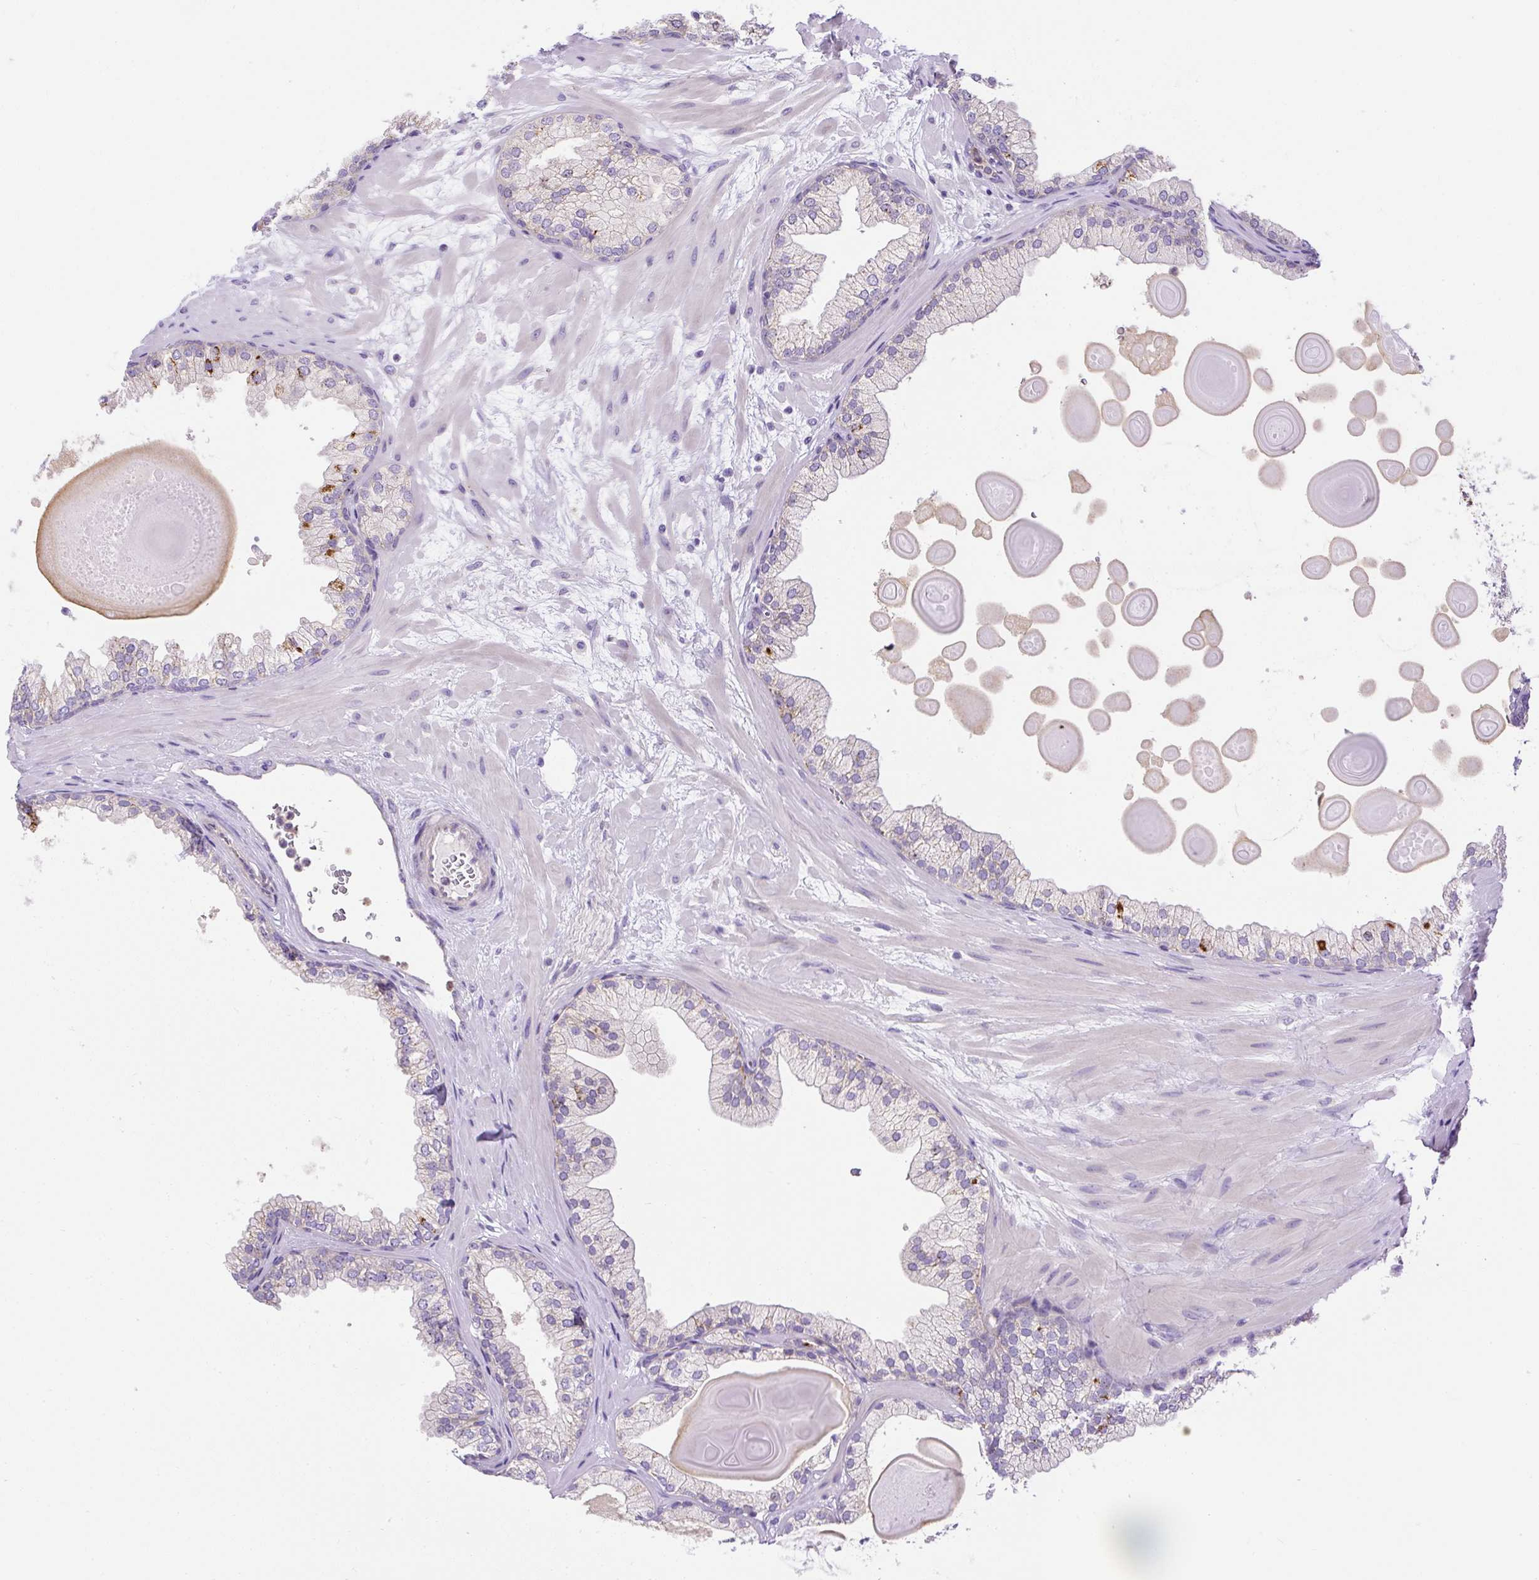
{"staining": {"intensity": "negative", "quantity": "none", "location": "none"}, "tissue": "prostate", "cell_type": "Glandular cells", "image_type": "normal", "snomed": [{"axis": "morphology", "description": "Normal tissue, NOS"}, {"axis": "topography", "description": "Prostate"}, {"axis": "topography", "description": "Peripheral nerve tissue"}], "caption": "Immunohistochemistry (IHC) photomicrograph of unremarkable prostate: human prostate stained with DAB exhibits no significant protein staining in glandular cells.", "gene": "CFAP47", "patient": {"sex": "male", "age": 61}}